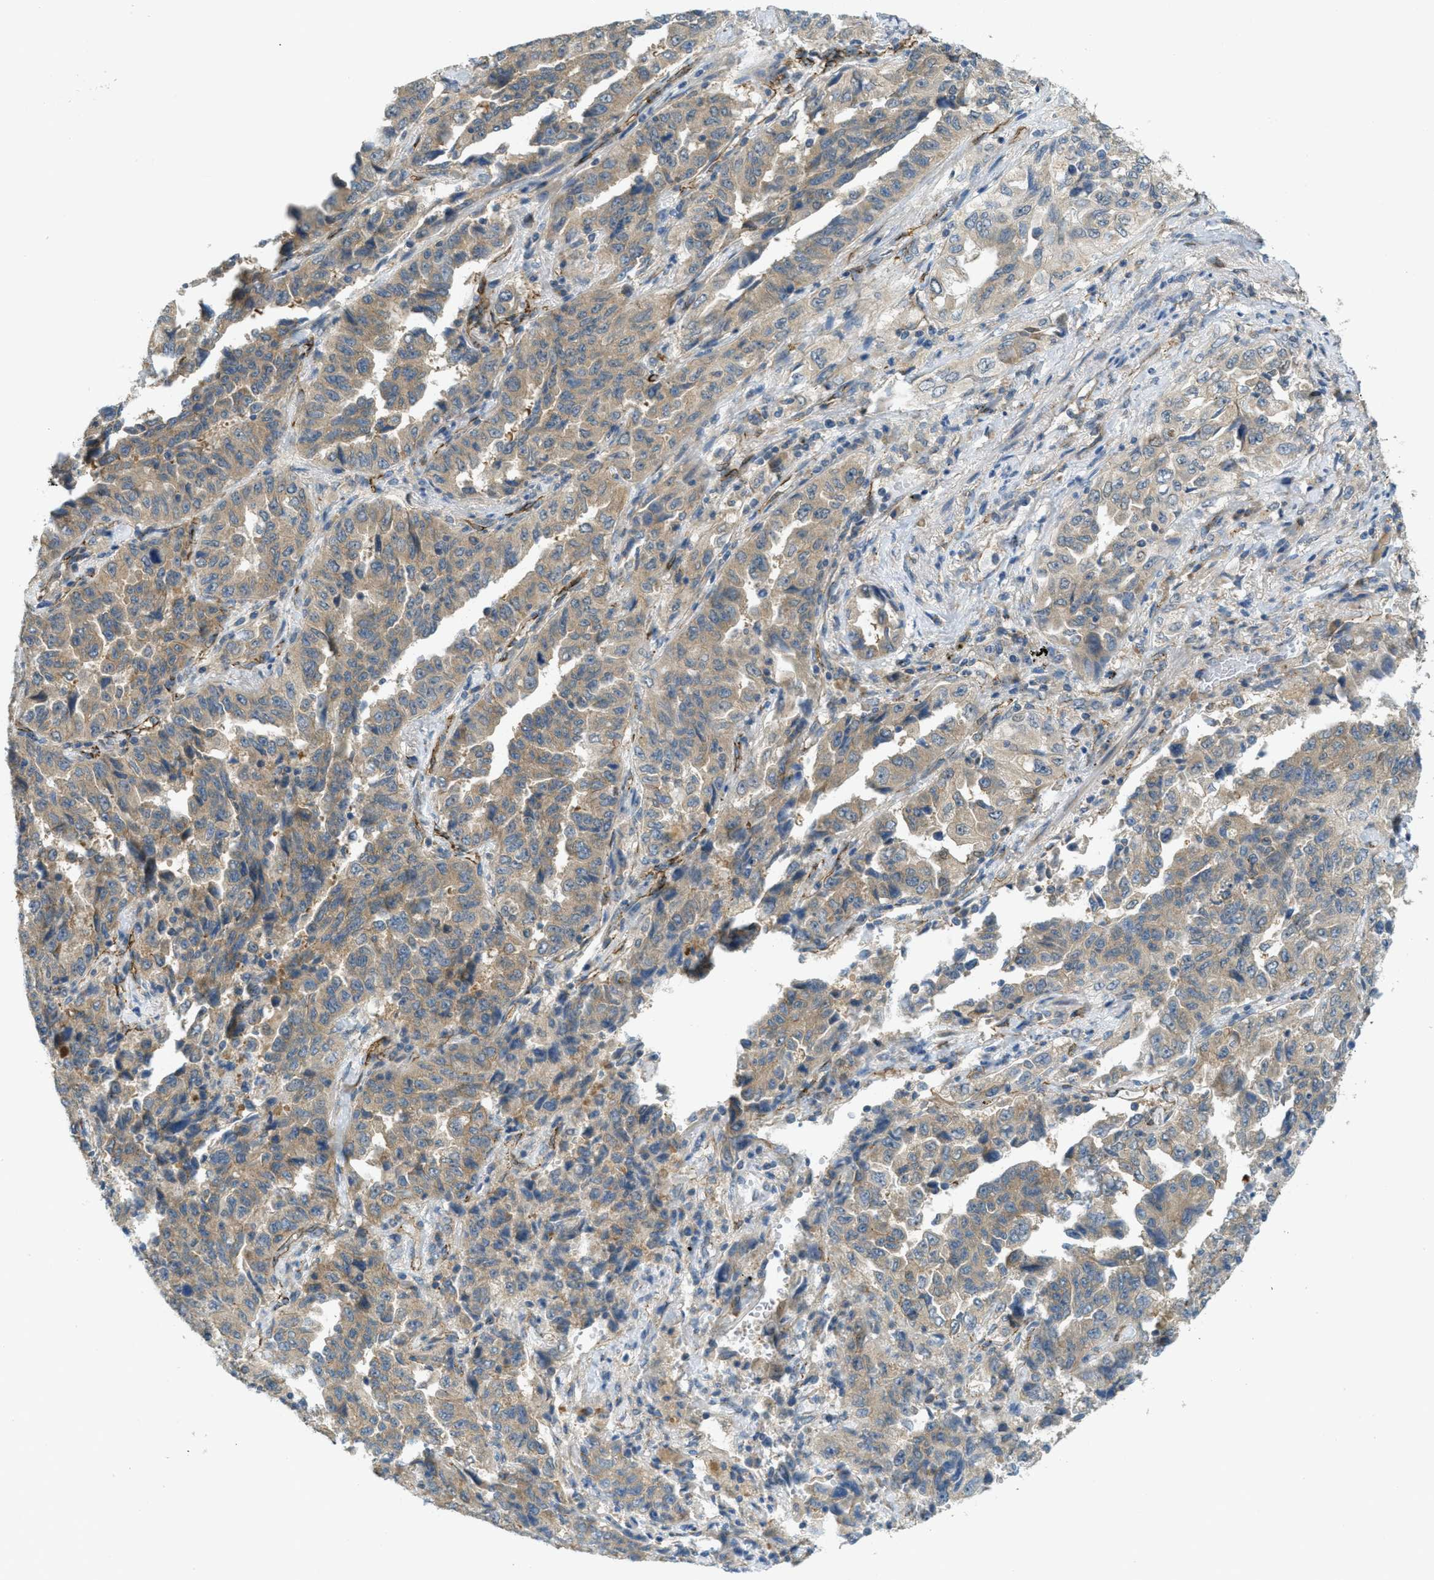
{"staining": {"intensity": "weak", "quantity": ">75%", "location": "cytoplasmic/membranous"}, "tissue": "lung cancer", "cell_type": "Tumor cells", "image_type": "cancer", "snomed": [{"axis": "morphology", "description": "Adenocarcinoma, NOS"}, {"axis": "topography", "description": "Lung"}], "caption": "Lung cancer was stained to show a protein in brown. There is low levels of weak cytoplasmic/membranous staining in approximately >75% of tumor cells.", "gene": "JCAD", "patient": {"sex": "female", "age": 51}}